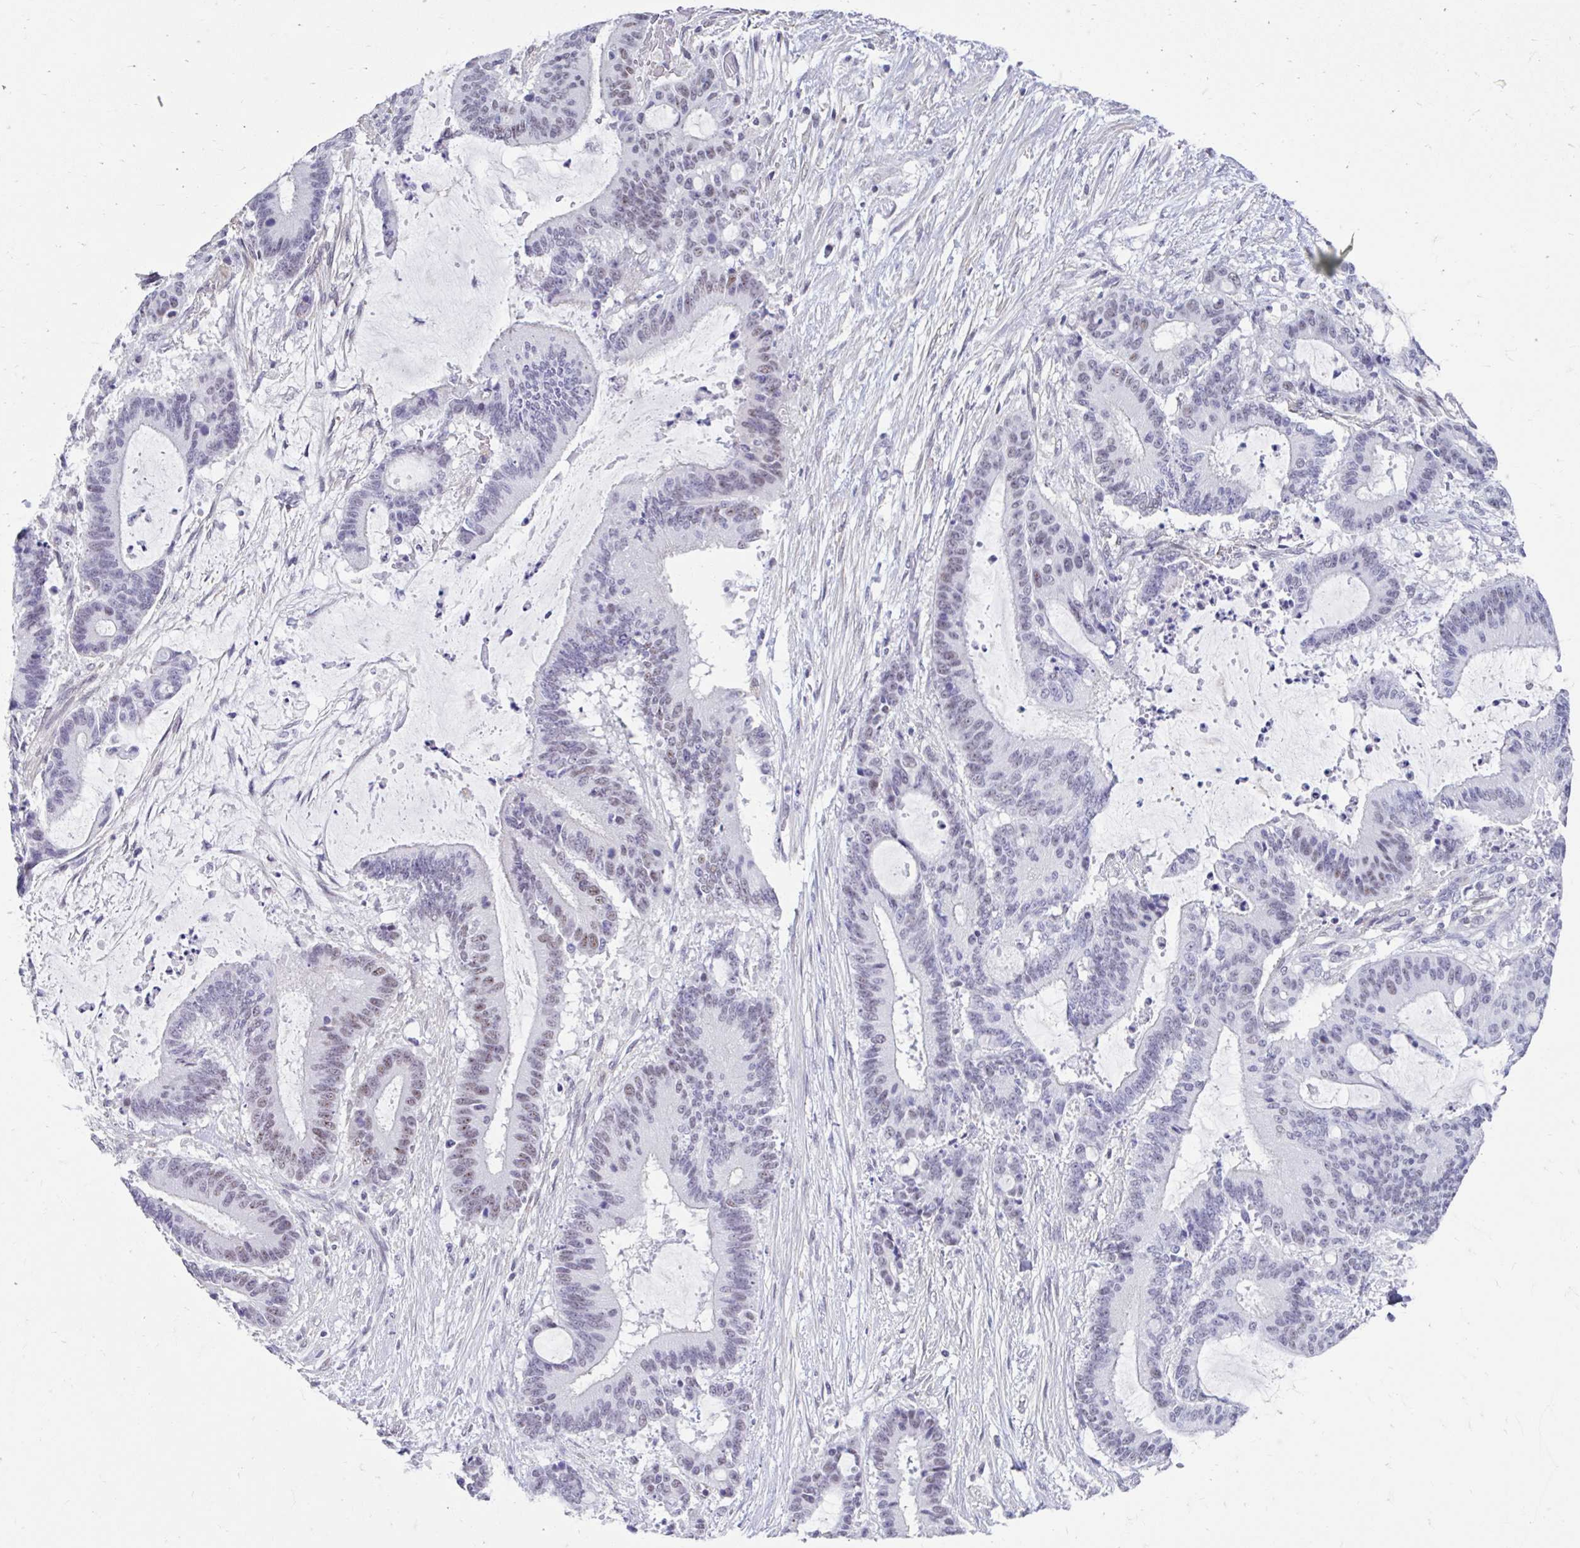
{"staining": {"intensity": "negative", "quantity": "none", "location": "none"}, "tissue": "liver cancer", "cell_type": "Tumor cells", "image_type": "cancer", "snomed": [{"axis": "morphology", "description": "Normal tissue, NOS"}, {"axis": "morphology", "description": "Cholangiocarcinoma"}, {"axis": "topography", "description": "Liver"}, {"axis": "topography", "description": "Peripheral nerve tissue"}], "caption": "Photomicrograph shows no significant protein expression in tumor cells of liver cholangiocarcinoma.", "gene": "DCAF17", "patient": {"sex": "female", "age": 73}}